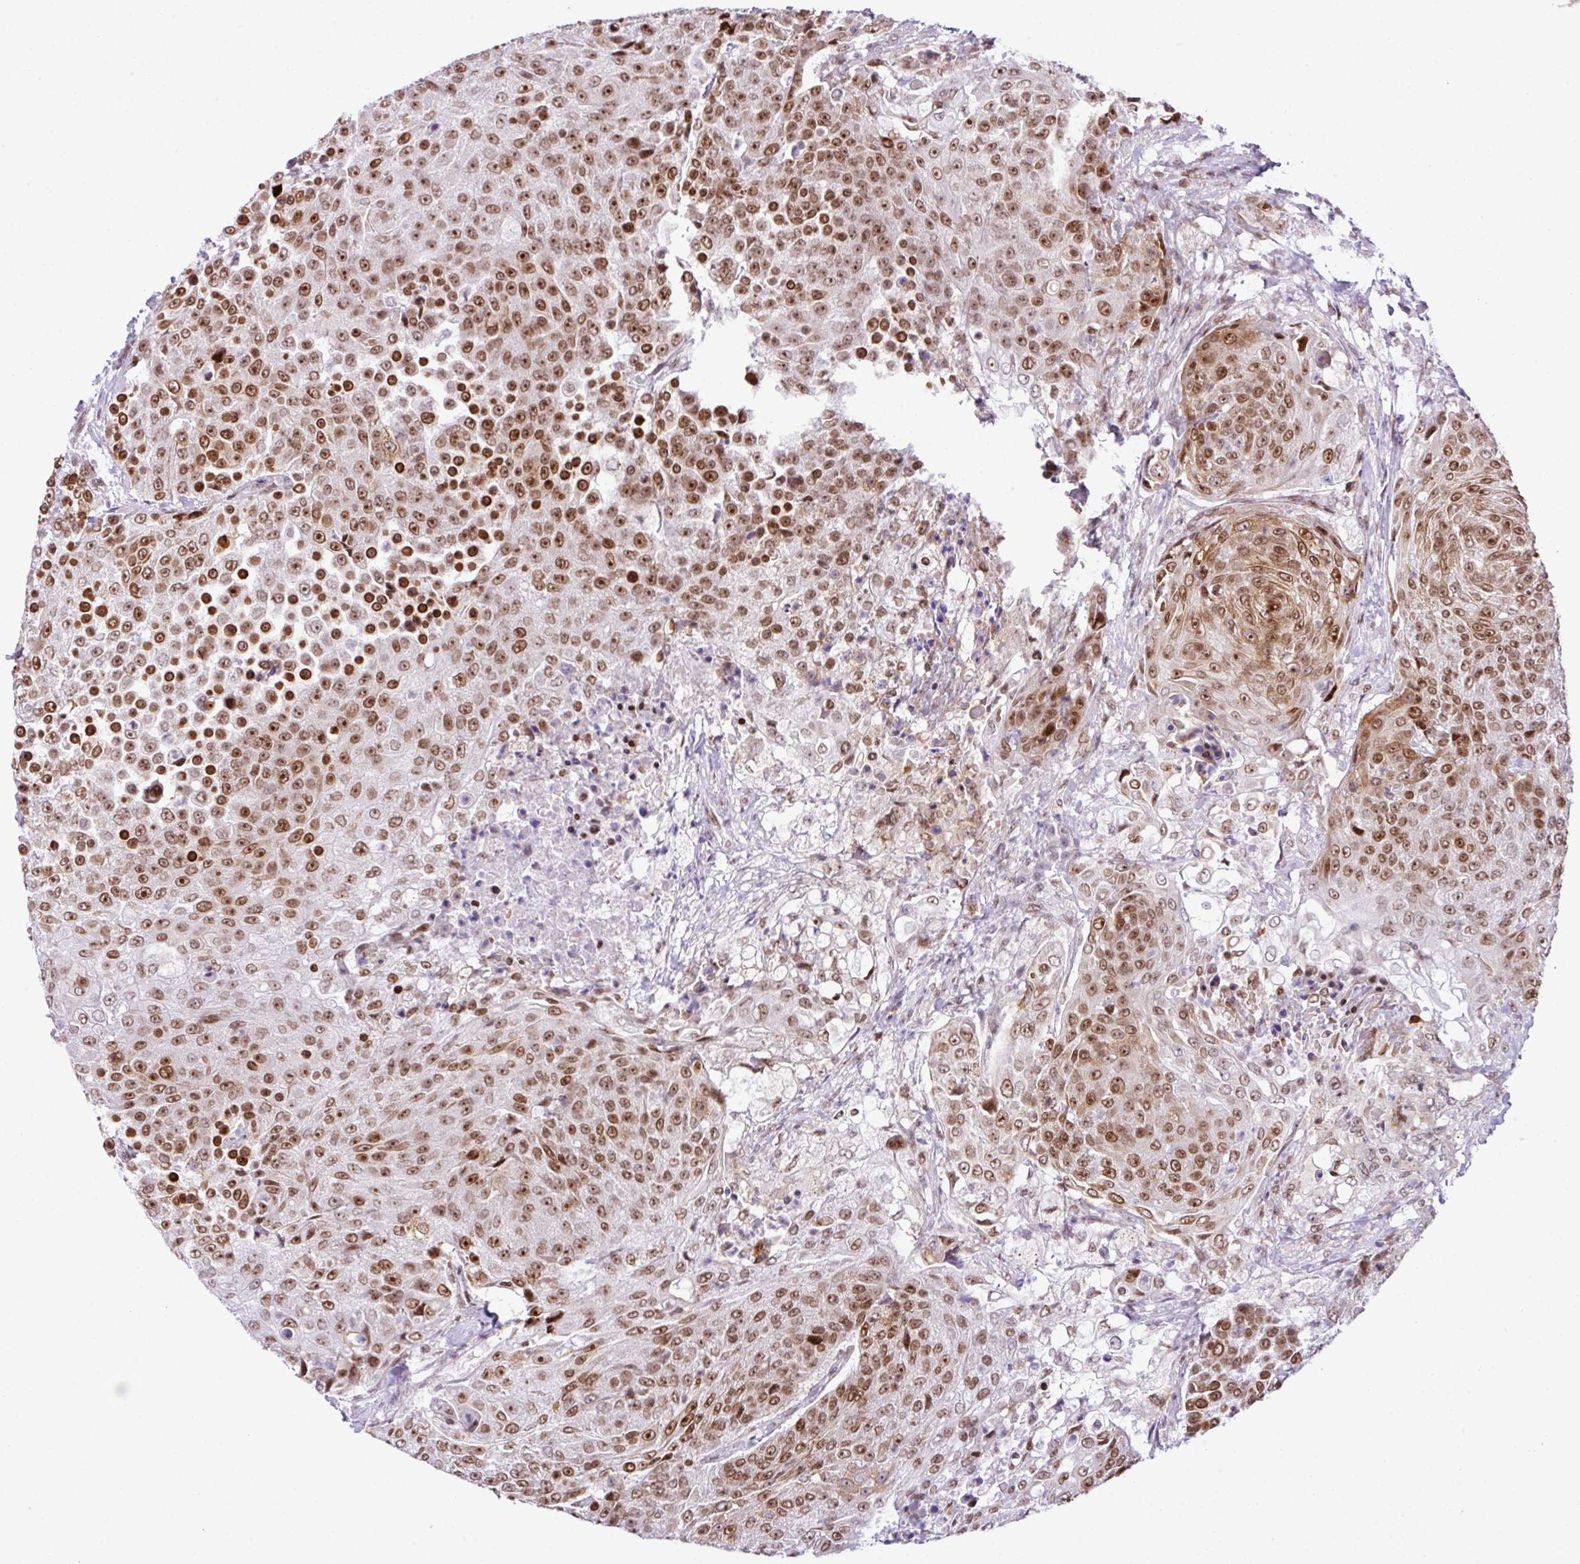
{"staining": {"intensity": "moderate", "quantity": ">75%", "location": "nuclear"}, "tissue": "urothelial cancer", "cell_type": "Tumor cells", "image_type": "cancer", "snomed": [{"axis": "morphology", "description": "Urothelial carcinoma, High grade"}, {"axis": "topography", "description": "Urinary bladder"}], "caption": "A brown stain shows moderate nuclear positivity of a protein in human urothelial cancer tumor cells. The protein of interest is shown in brown color, while the nuclei are stained blue.", "gene": "CCDC137", "patient": {"sex": "female", "age": 63}}